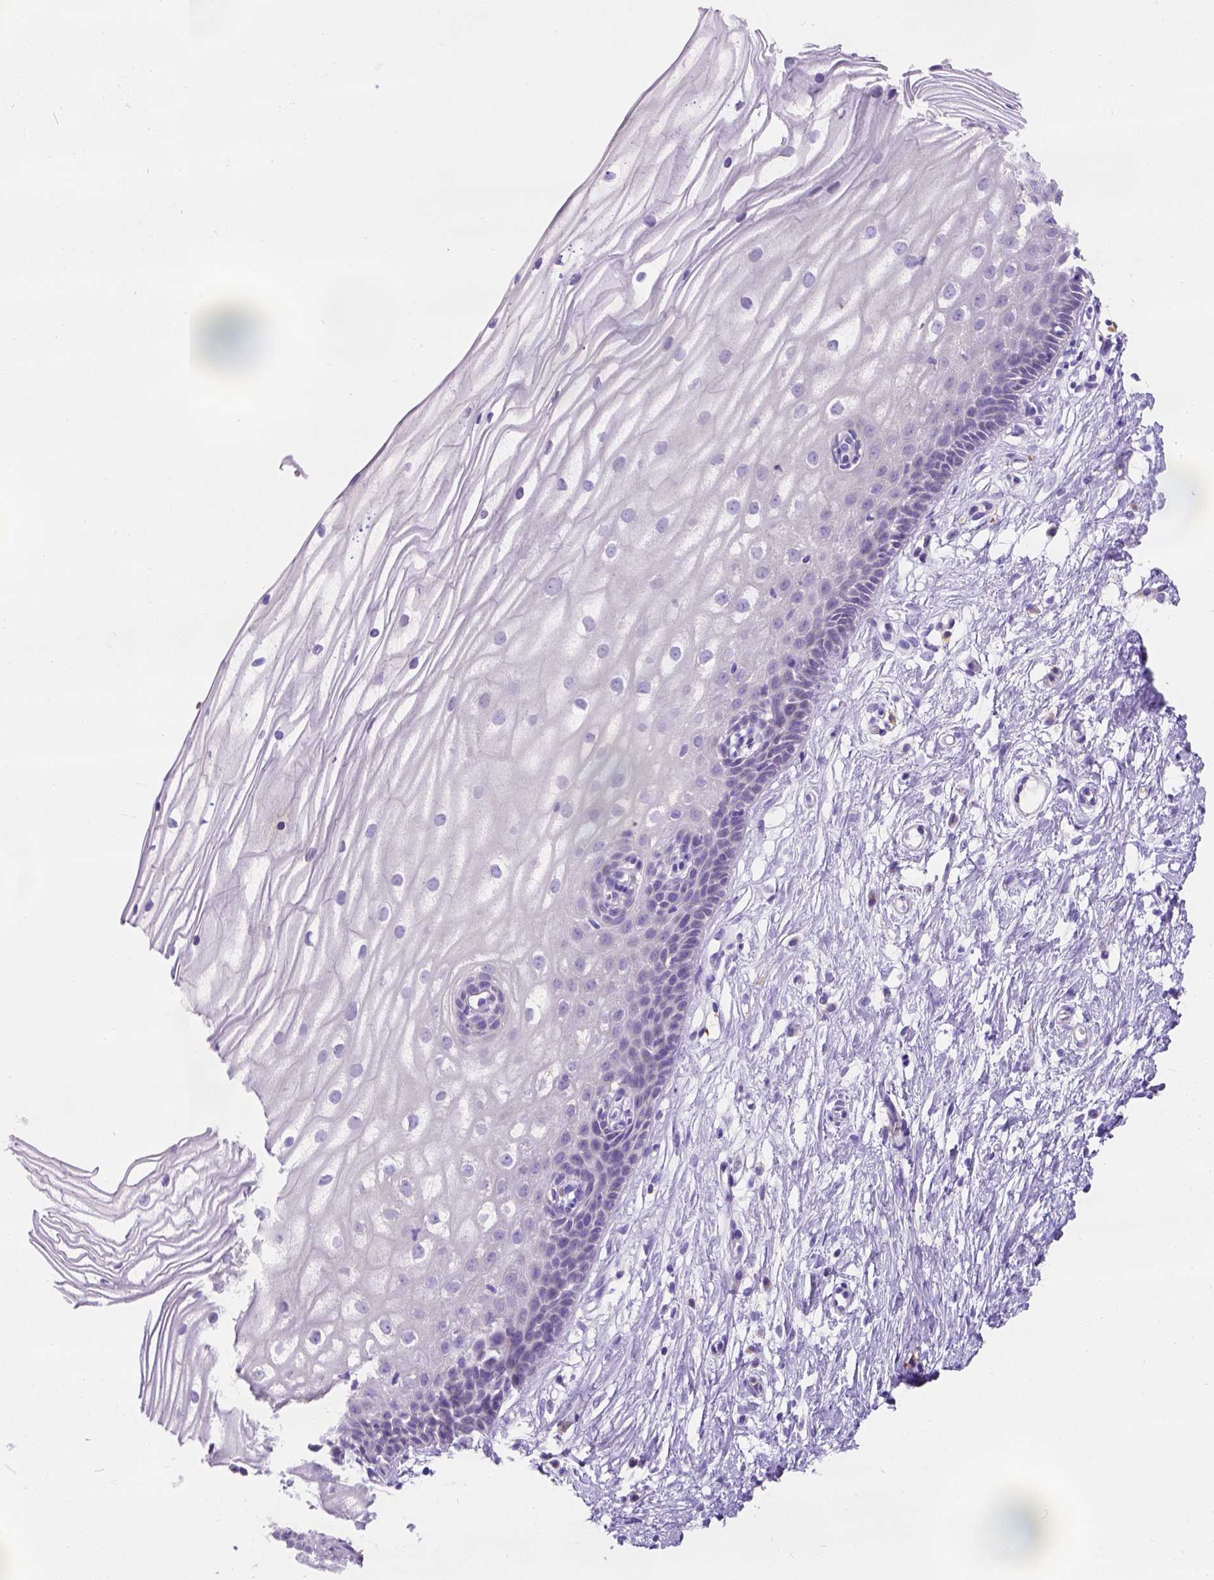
{"staining": {"intensity": "negative", "quantity": "none", "location": "none"}, "tissue": "cervix", "cell_type": "Glandular cells", "image_type": "normal", "snomed": [{"axis": "morphology", "description": "Normal tissue, NOS"}, {"axis": "topography", "description": "Cervix"}], "caption": "Histopathology image shows no protein expression in glandular cells of benign cervix.", "gene": "PHF7", "patient": {"sex": "female", "age": 40}}